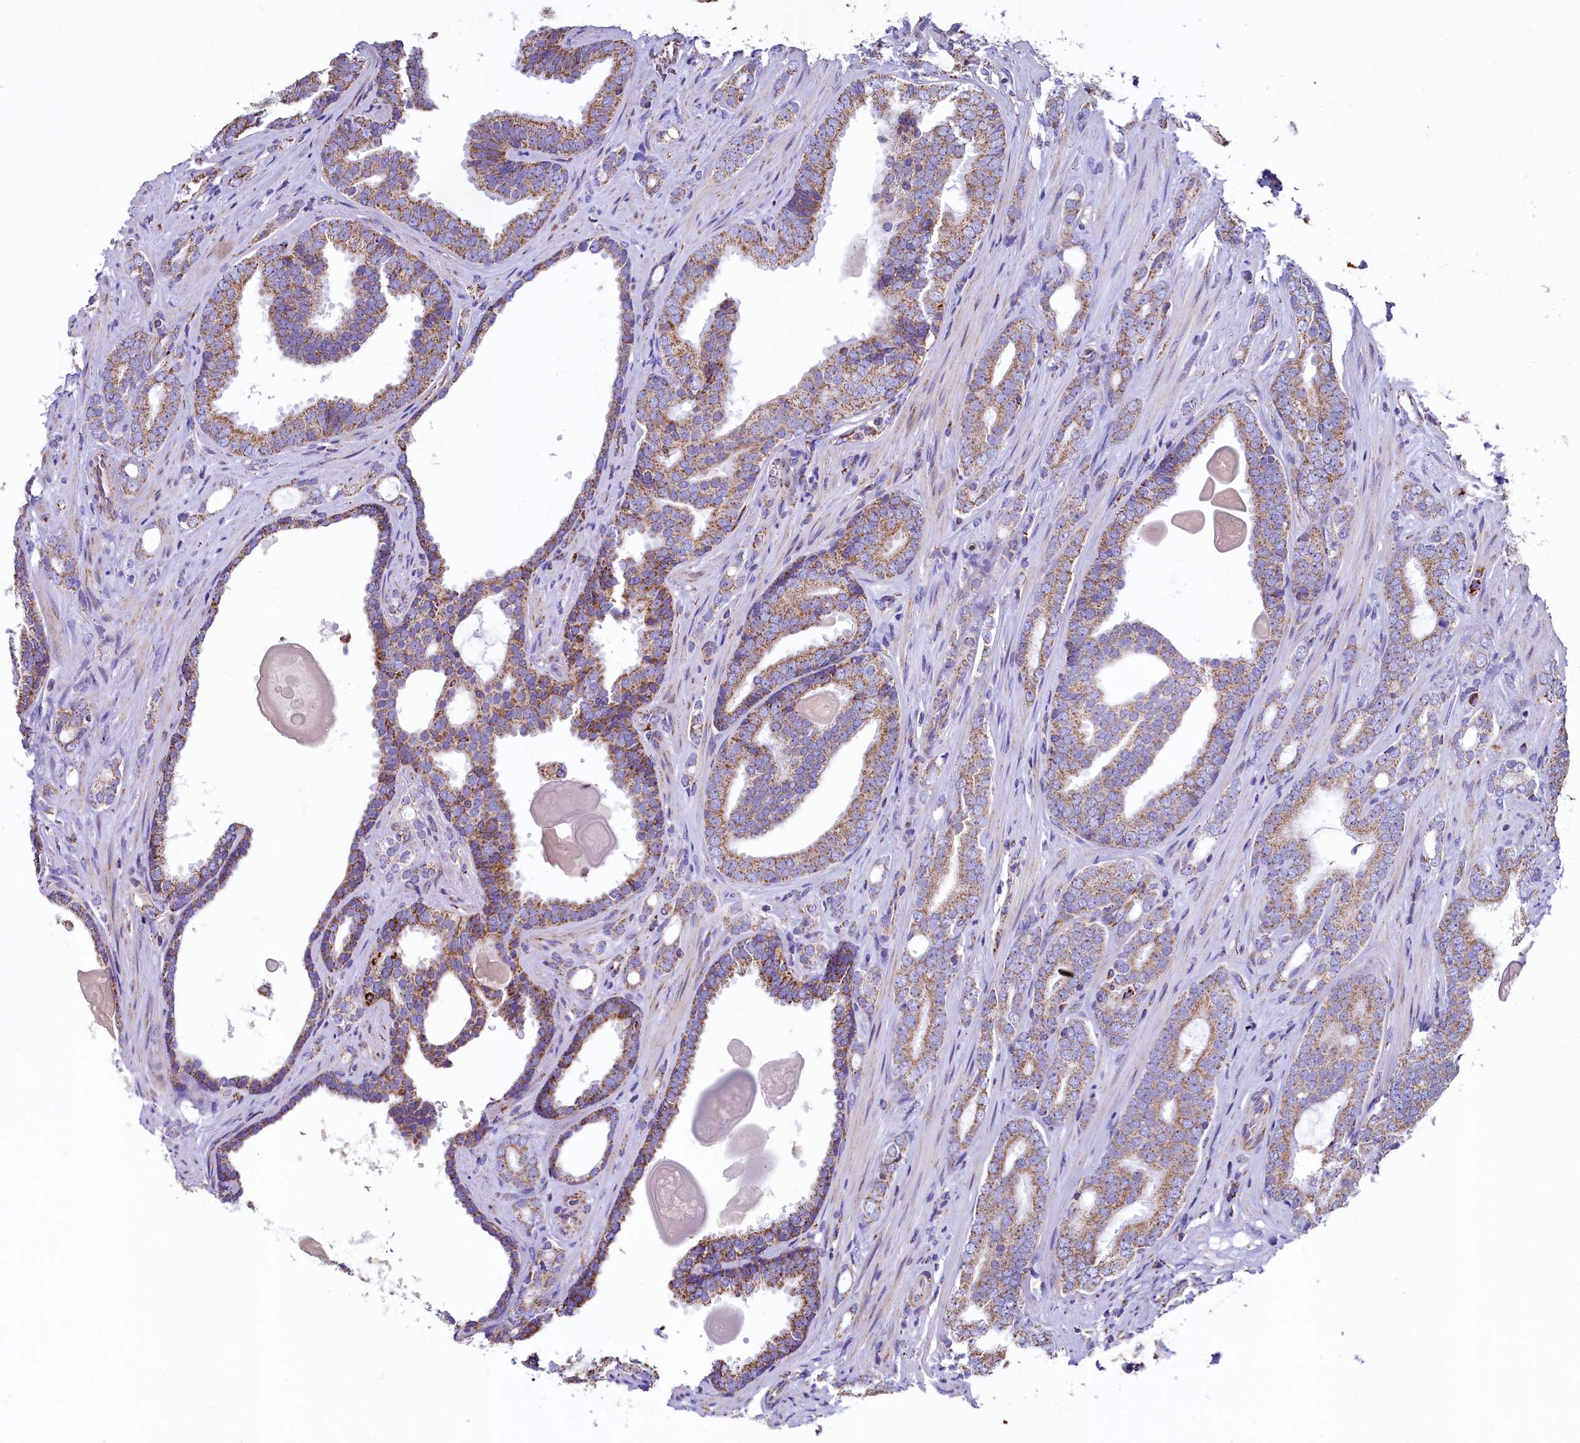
{"staining": {"intensity": "moderate", "quantity": ">75%", "location": "cytoplasmic/membranous"}, "tissue": "prostate cancer", "cell_type": "Tumor cells", "image_type": "cancer", "snomed": [{"axis": "morphology", "description": "Adenocarcinoma, High grade"}, {"axis": "topography", "description": "Prostate"}], "caption": "A high-resolution image shows IHC staining of prostate cancer (high-grade adenocarcinoma), which displays moderate cytoplasmic/membranous staining in about >75% of tumor cells. (DAB (3,3'-diaminobenzidine) IHC, brown staining for protein, blue staining for nuclei).", "gene": "IDH3A", "patient": {"sex": "male", "age": 63}}